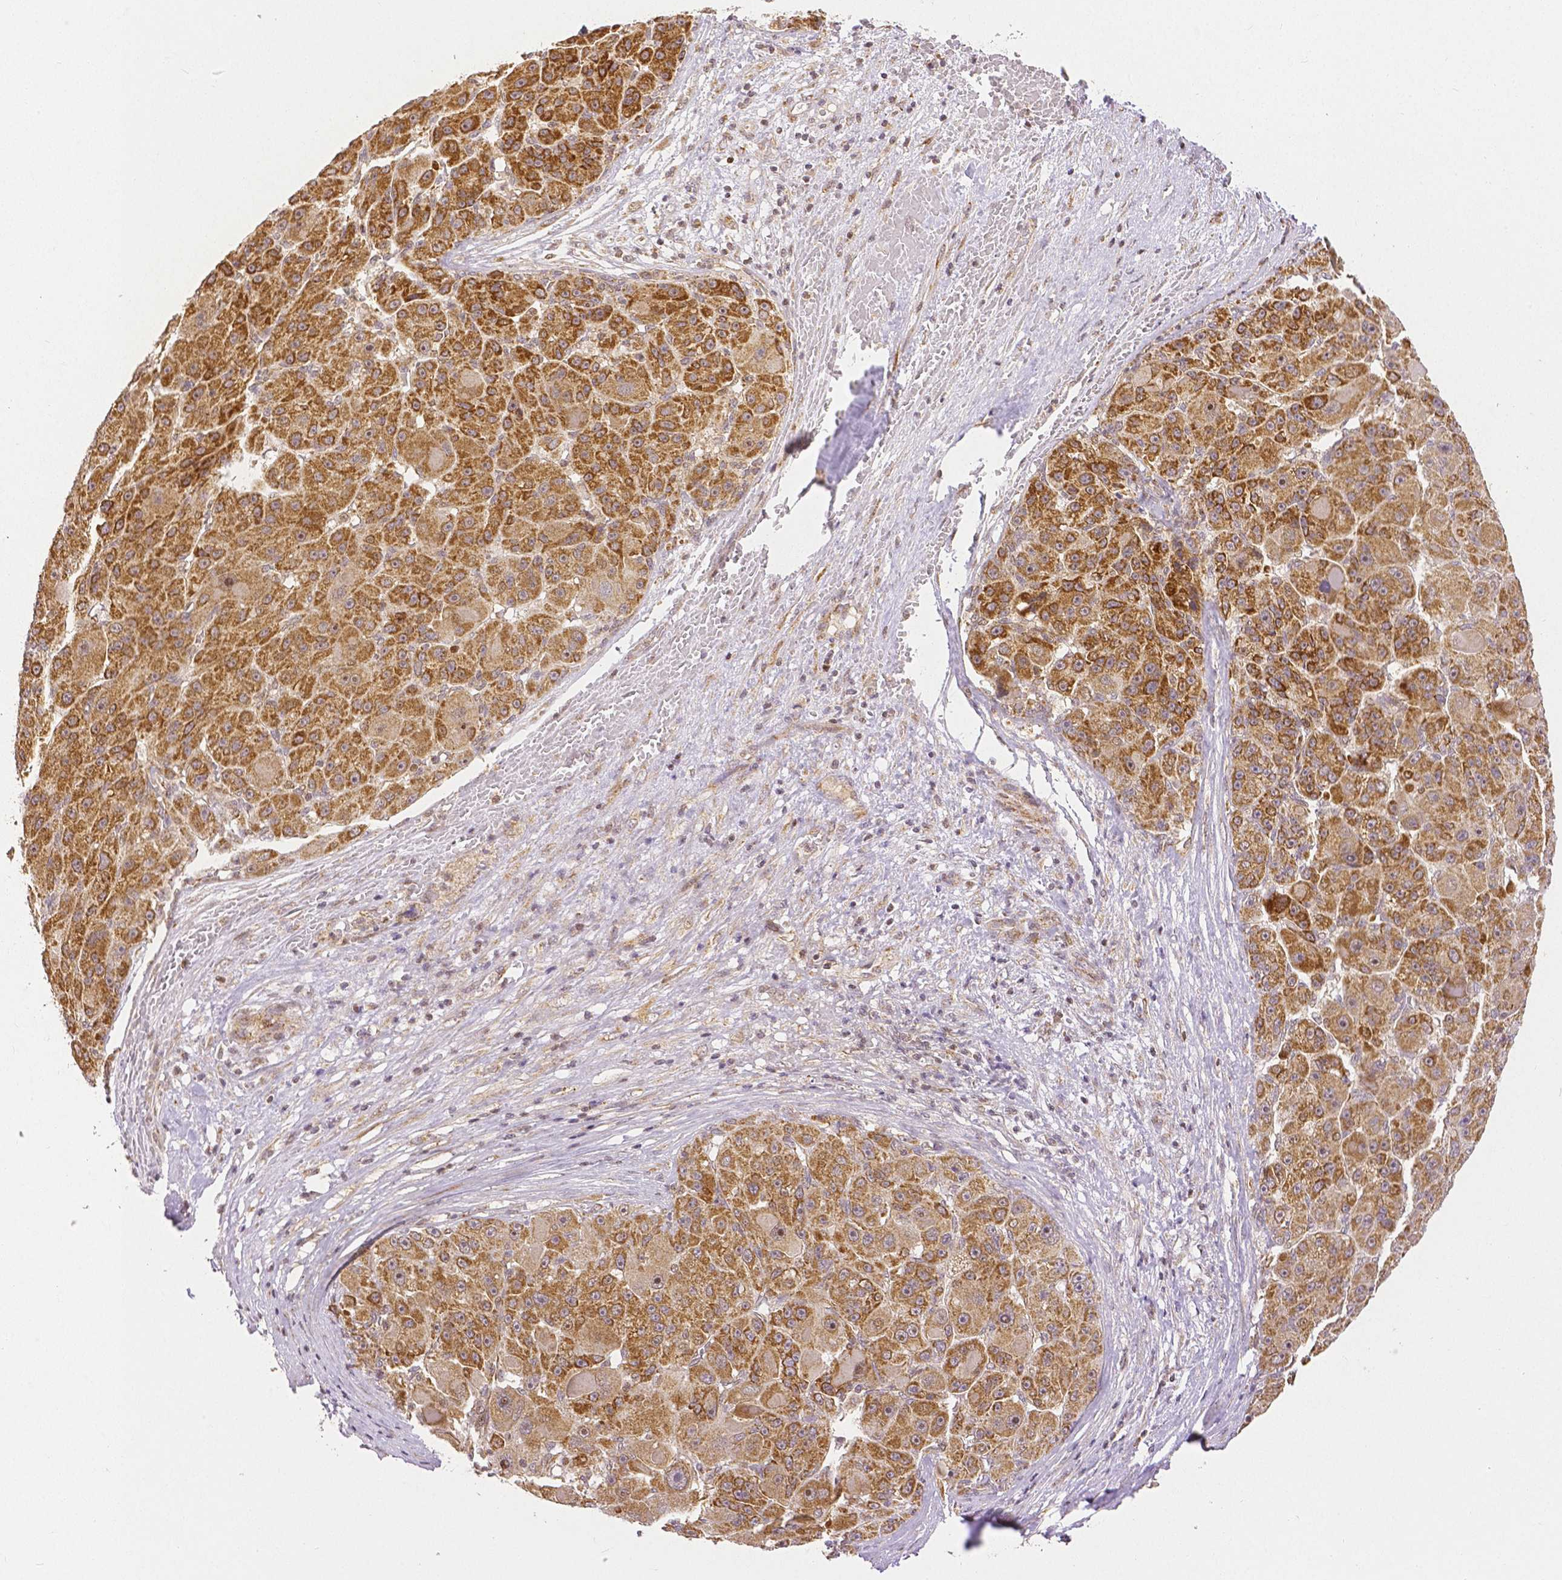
{"staining": {"intensity": "moderate", "quantity": ">75%", "location": "cytoplasmic/membranous"}, "tissue": "liver cancer", "cell_type": "Tumor cells", "image_type": "cancer", "snomed": [{"axis": "morphology", "description": "Carcinoma, Hepatocellular, NOS"}, {"axis": "topography", "description": "Liver"}], "caption": "Approximately >75% of tumor cells in hepatocellular carcinoma (liver) demonstrate moderate cytoplasmic/membranous protein expression as visualized by brown immunohistochemical staining.", "gene": "RHOT1", "patient": {"sex": "male", "age": 76}}